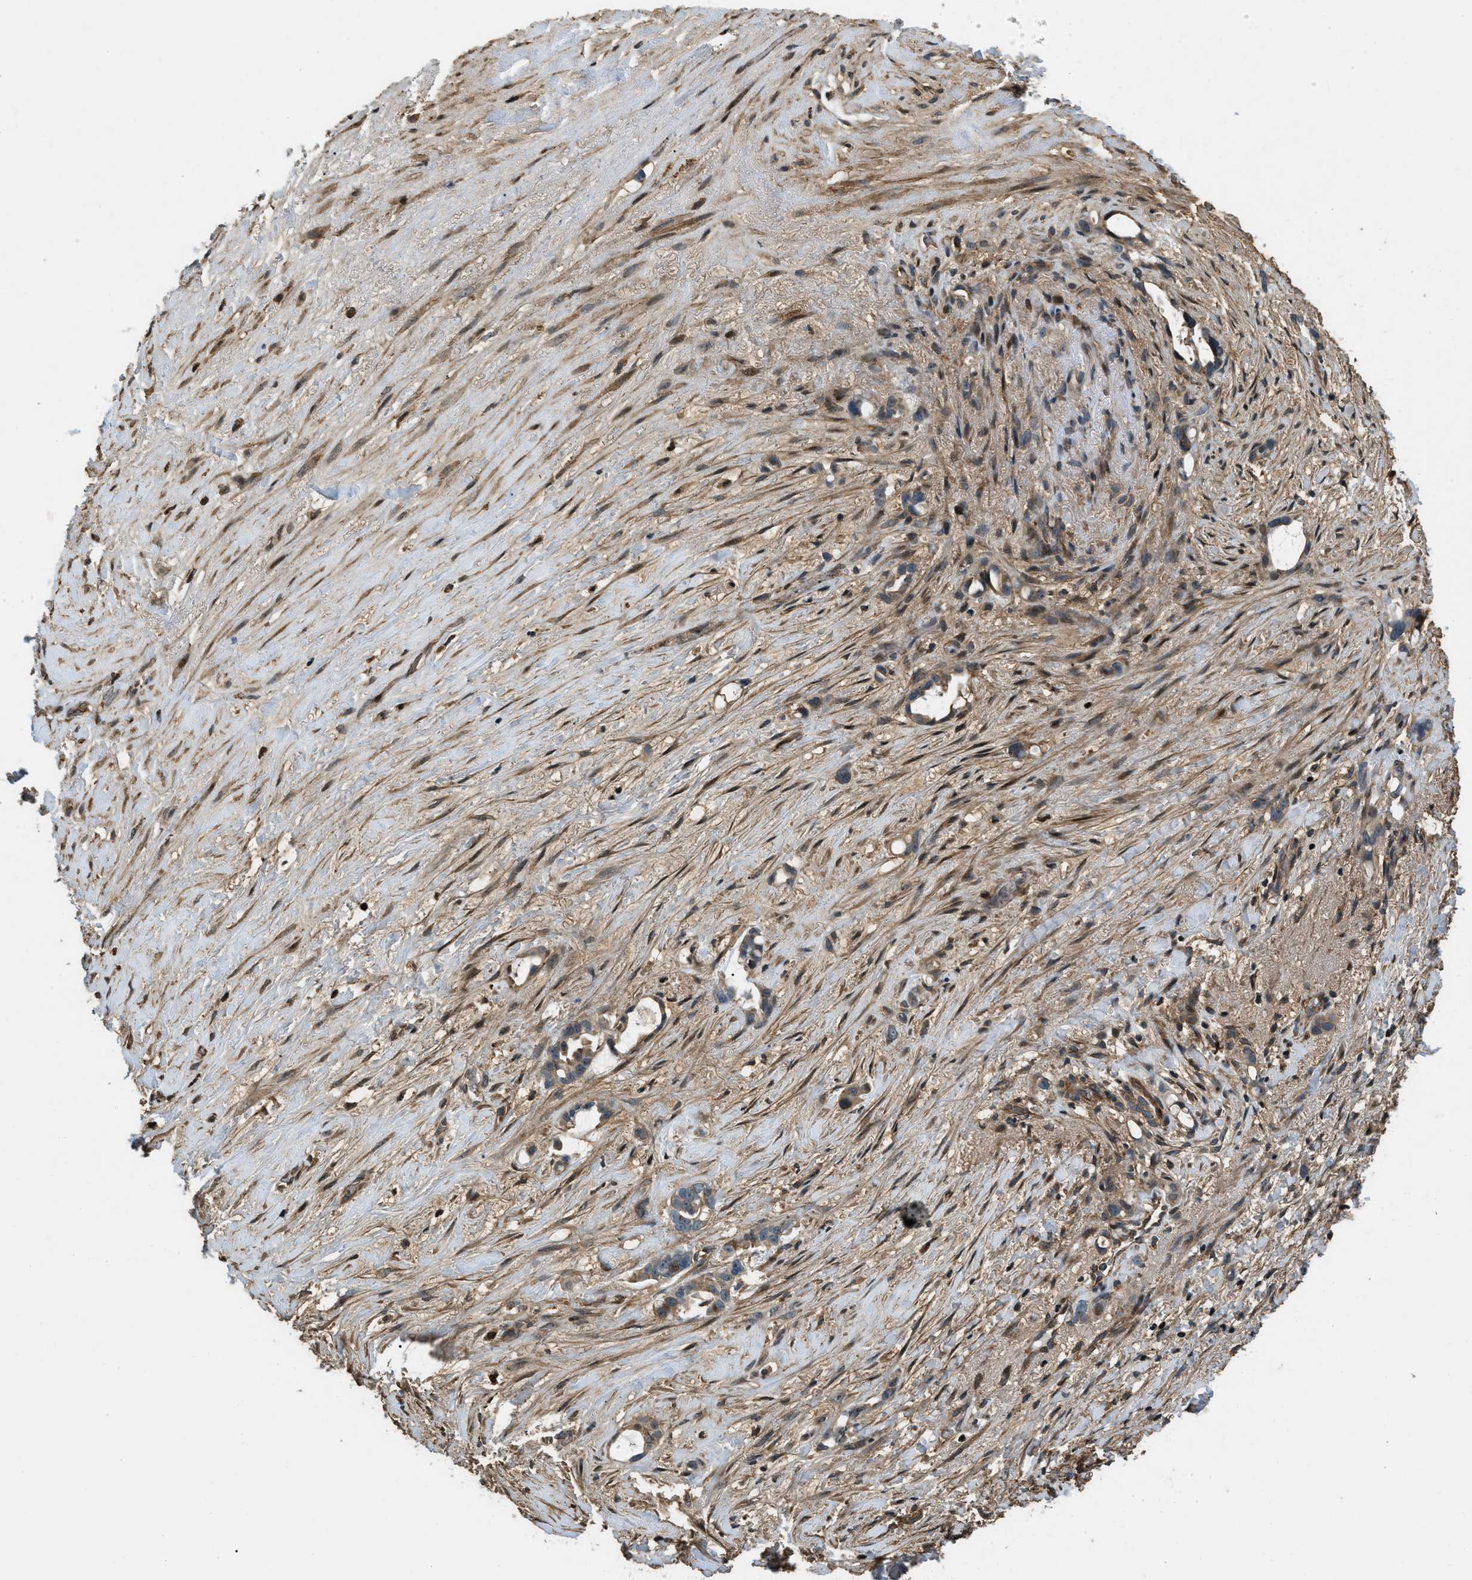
{"staining": {"intensity": "weak", "quantity": "<25%", "location": "cytoplasmic/membranous"}, "tissue": "liver cancer", "cell_type": "Tumor cells", "image_type": "cancer", "snomed": [{"axis": "morphology", "description": "Cholangiocarcinoma"}, {"axis": "topography", "description": "Liver"}], "caption": "Cholangiocarcinoma (liver) was stained to show a protein in brown. There is no significant expression in tumor cells.", "gene": "LTA4H", "patient": {"sex": "female", "age": 65}}